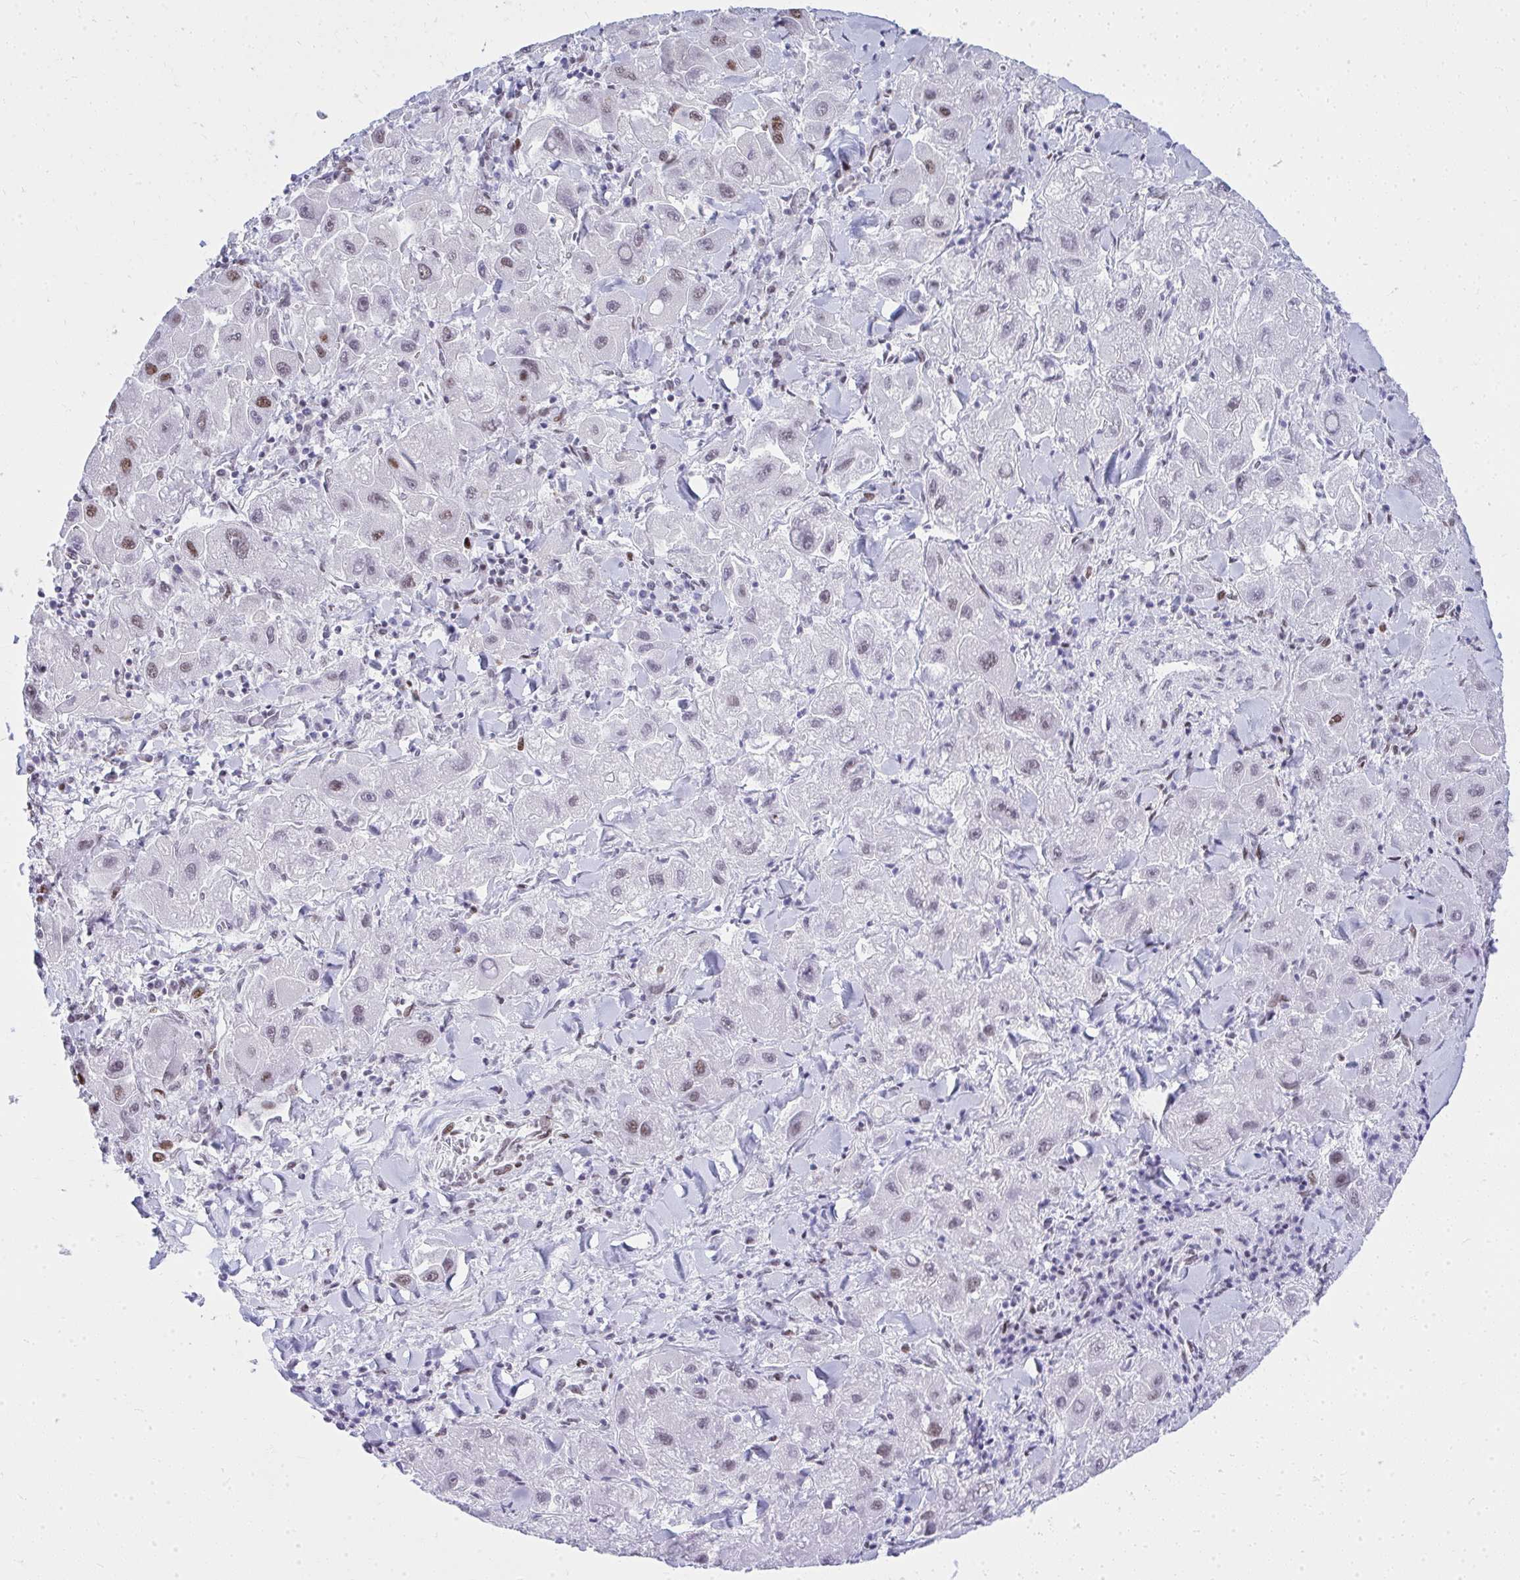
{"staining": {"intensity": "moderate", "quantity": "<25%", "location": "nuclear"}, "tissue": "liver cancer", "cell_type": "Tumor cells", "image_type": "cancer", "snomed": [{"axis": "morphology", "description": "Carcinoma, Hepatocellular, NOS"}, {"axis": "topography", "description": "Liver"}], "caption": "Moderate nuclear positivity is seen in about <25% of tumor cells in liver hepatocellular carcinoma.", "gene": "GLDN", "patient": {"sex": "male", "age": 24}}